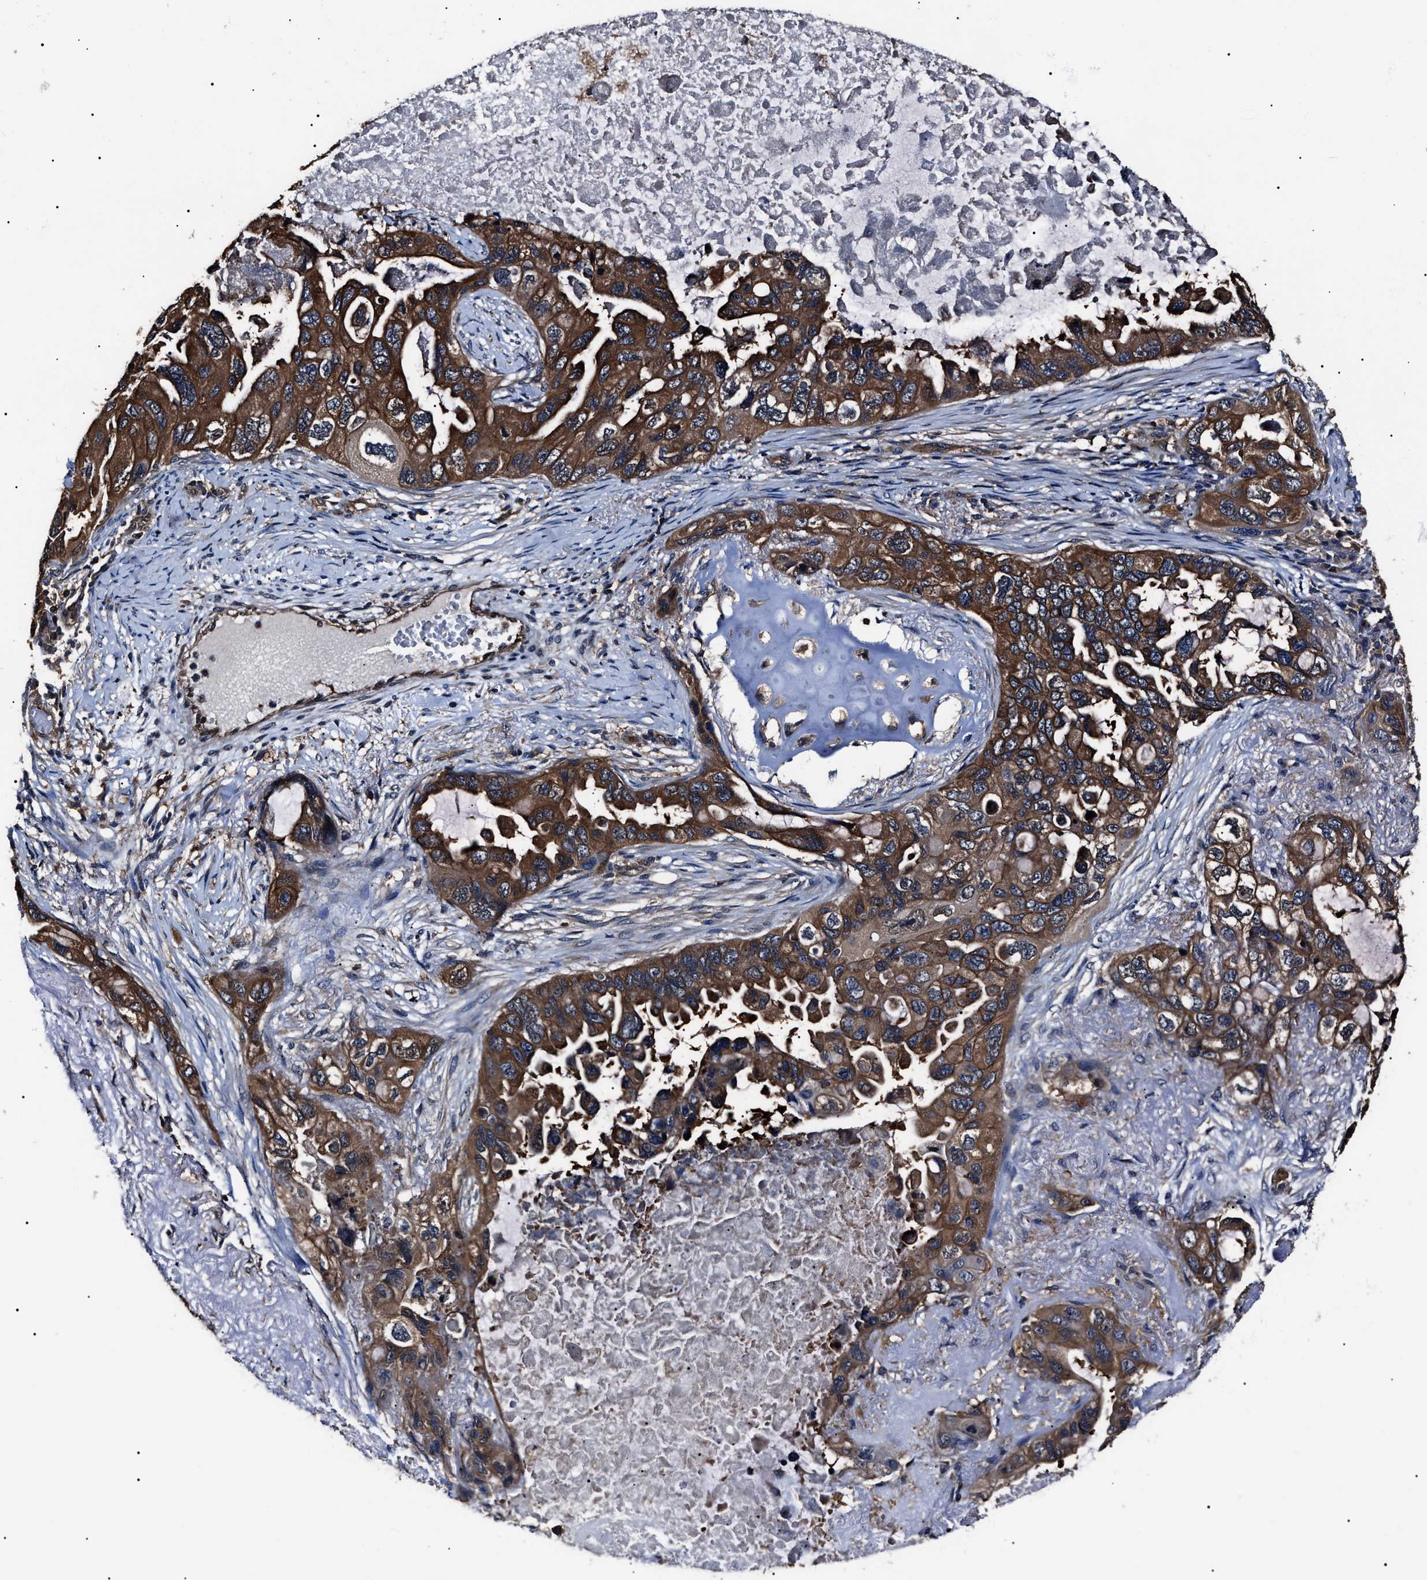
{"staining": {"intensity": "moderate", "quantity": ">75%", "location": "cytoplasmic/membranous"}, "tissue": "lung cancer", "cell_type": "Tumor cells", "image_type": "cancer", "snomed": [{"axis": "morphology", "description": "Squamous cell carcinoma, NOS"}, {"axis": "topography", "description": "Lung"}], "caption": "The photomicrograph displays staining of lung cancer, revealing moderate cytoplasmic/membranous protein expression (brown color) within tumor cells.", "gene": "CCT8", "patient": {"sex": "female", "age": 73}}